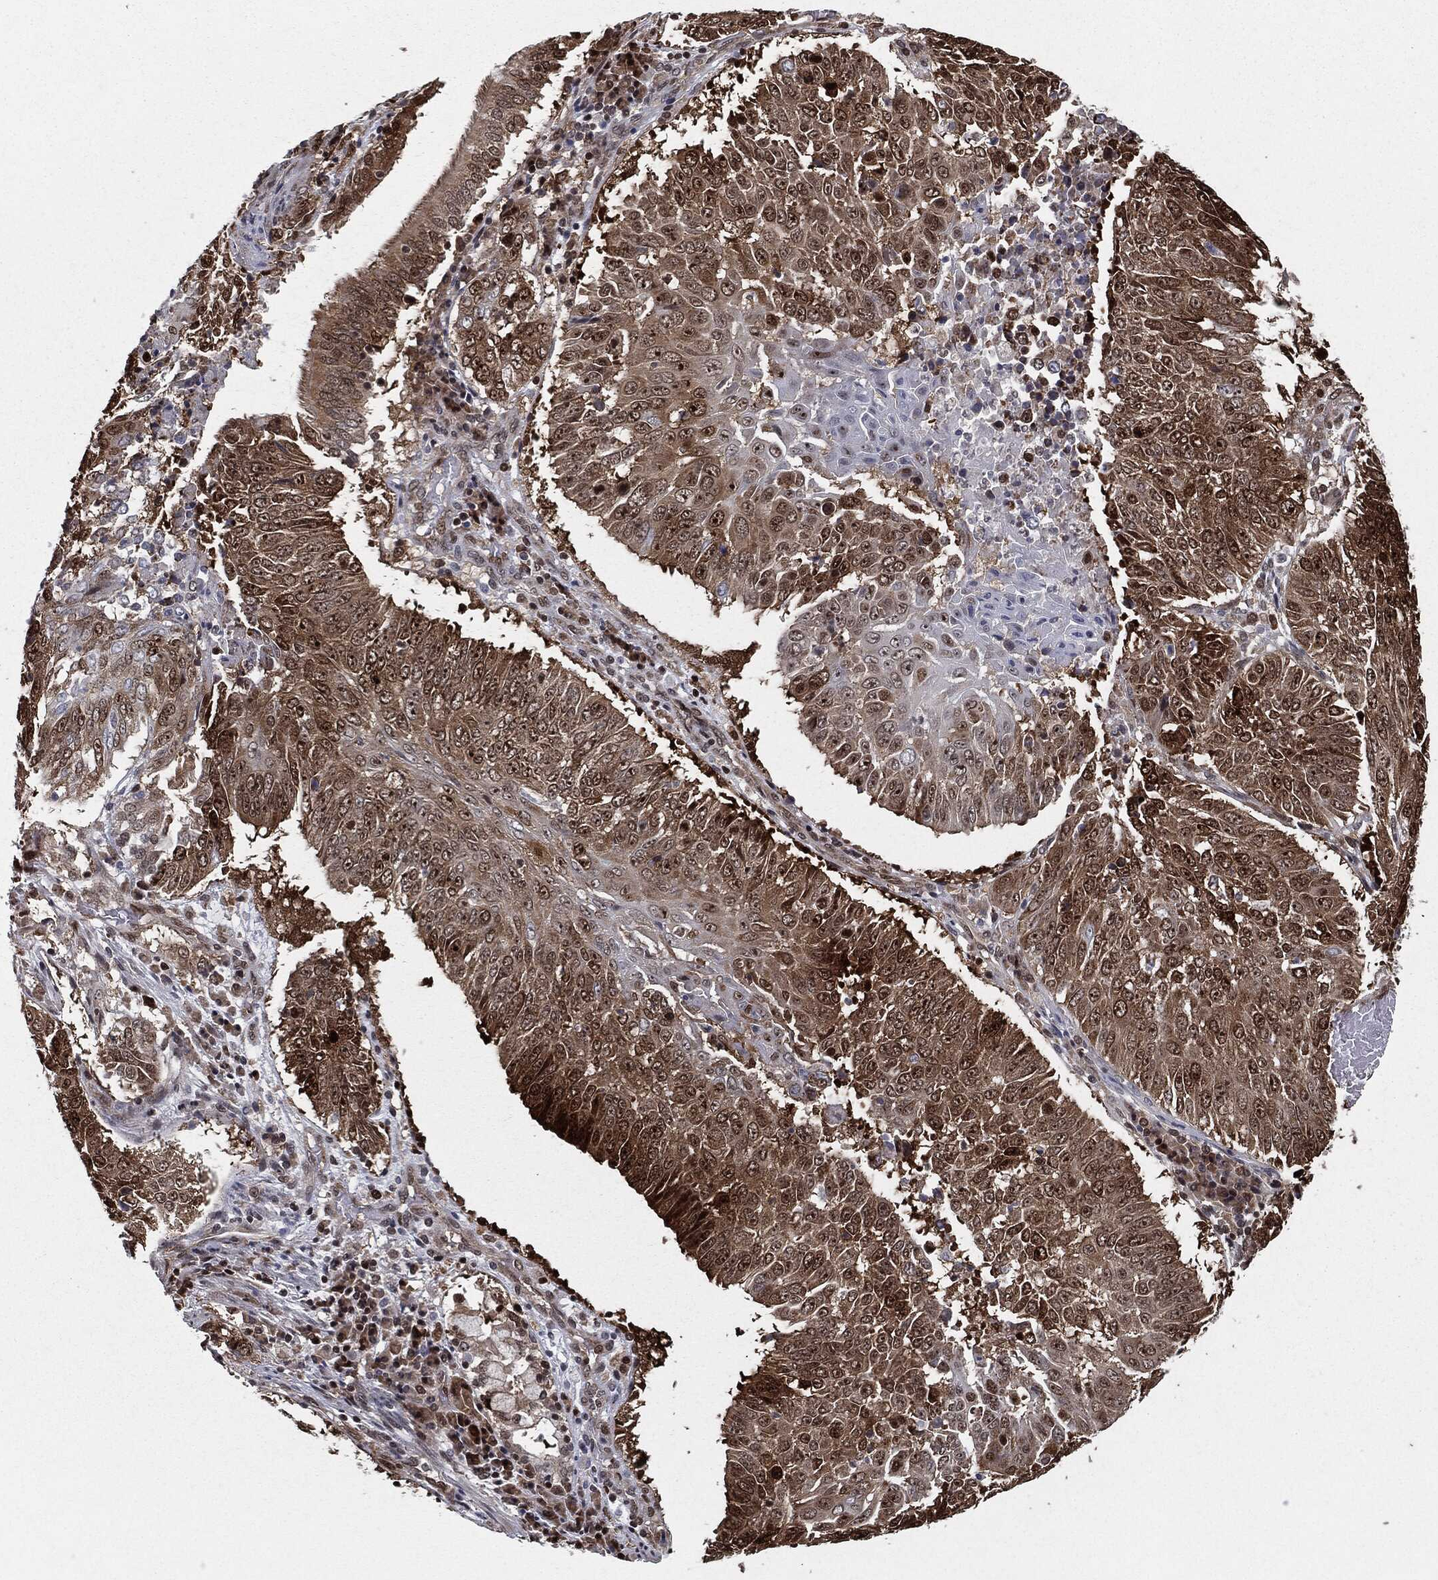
{"staining": {"intensity": "moderate", "quantity": ">75%", "location": "cytoplasmic/membranous,nuclear"}, "tissue": "lung cancer", "cell_type": "Tumor cells", "image_type": "cancer", "snomed": [{"axis": "morphology", "description": "Squamous cell carcinoma, NOS"}, {"axis": "topography", "description": "Lung"}], "caption": "Immunohistochemical staining of human lung cancer demonstrates moderate cytoplasmic/membranous and nuclear protein expression in about >75% of tumor cells.", "gene": "CHCHD2", "patient": {"sex": "male", "age": 64}}